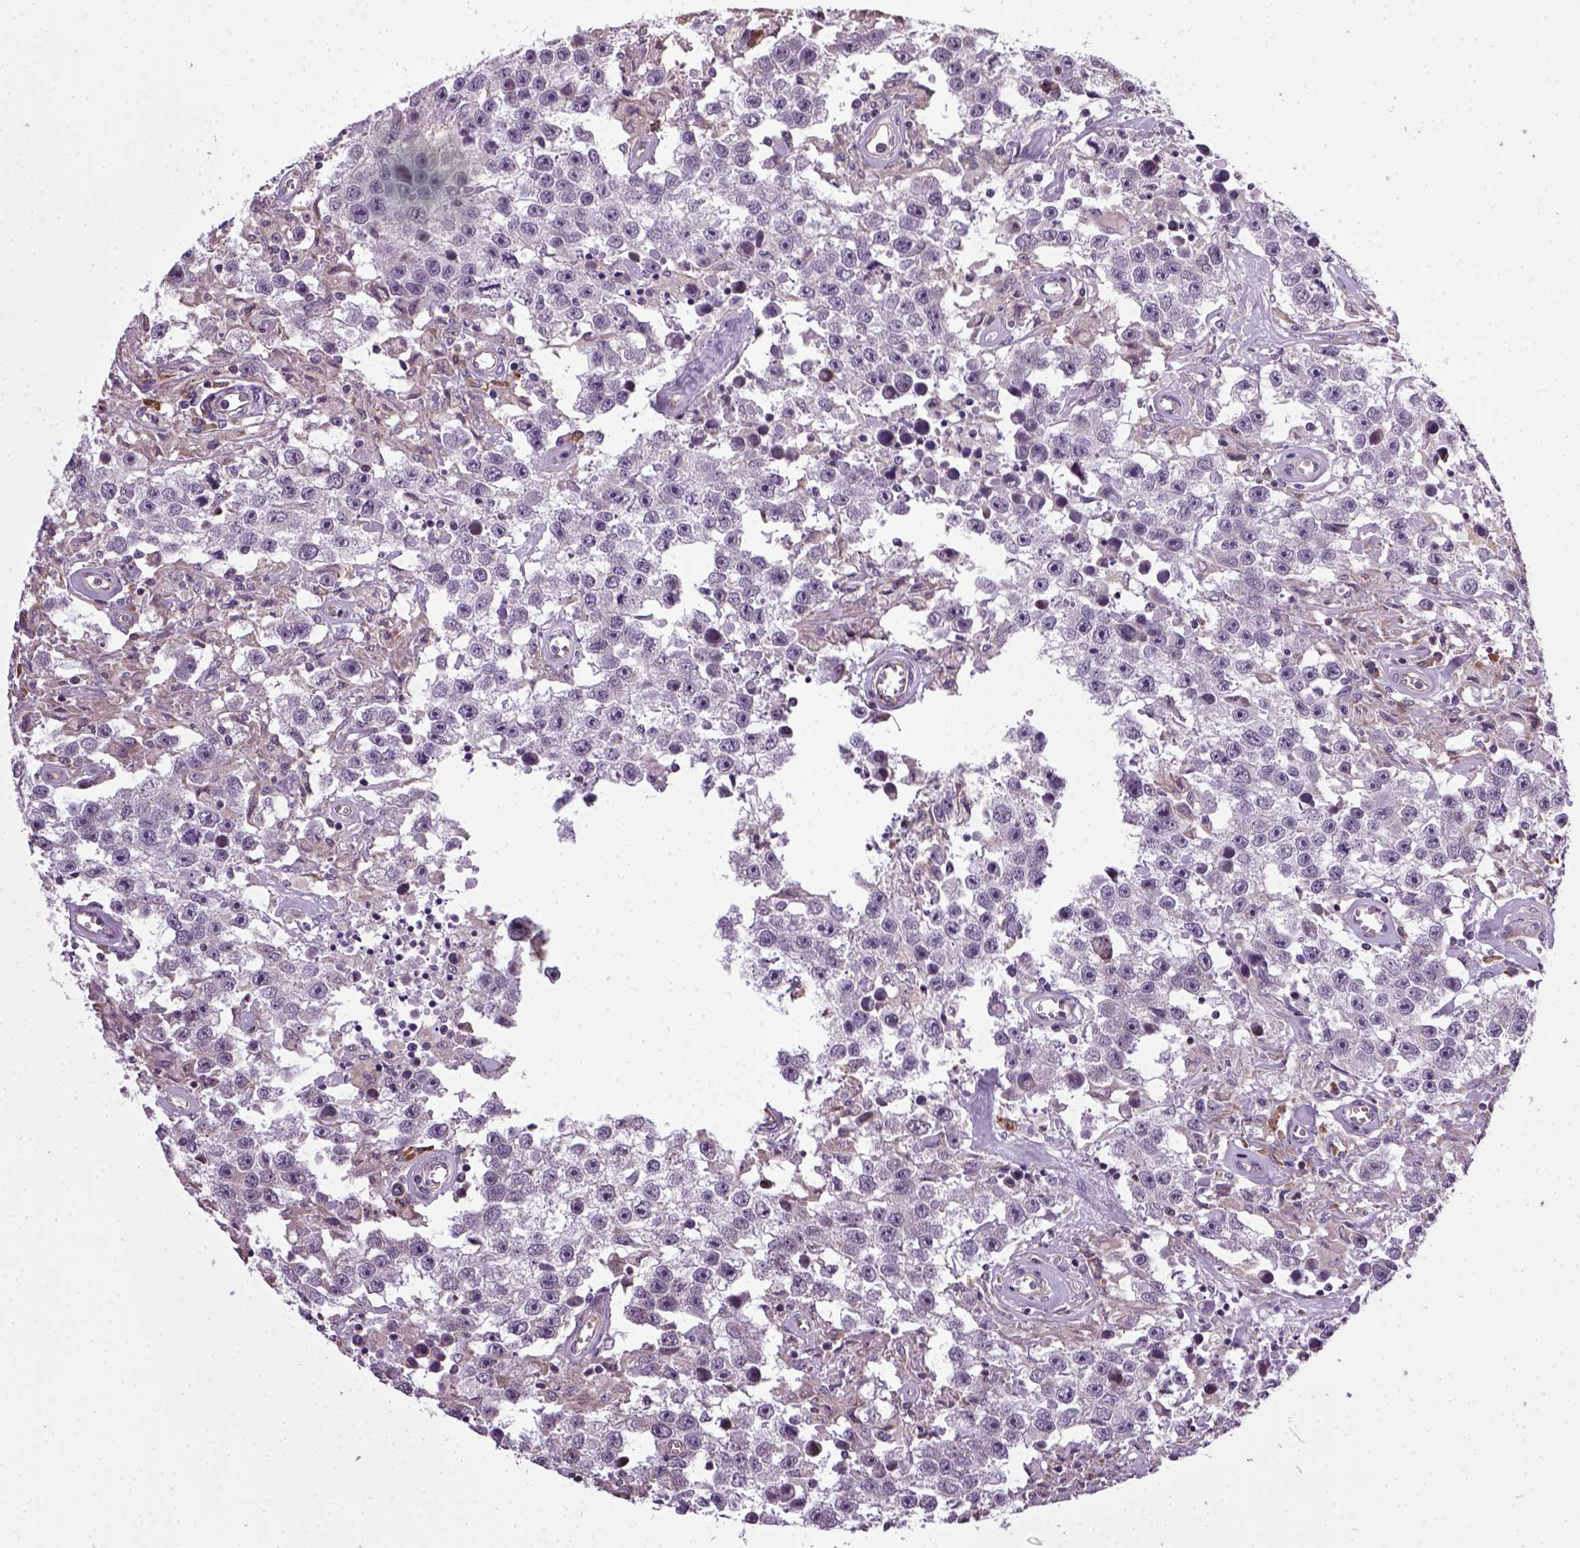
{"staining": {"intensity": "negative", "quantity": "none", "location": "none"}, "tissue": "testis cancer", "cell_type": "Tumor cells", "image_type": "cancer", "snomed": [{"axis": "morphology", "description": "Seminoma, NOS"}, {"axis": "topography", "description": "Testis"}], "caption": "An IHC image of seminoma (testis) is shown. There is no staining in tumor cells of seminoma (testis).", "gene": "TPRG1", "patient": {"sex": "male", "age": 43}}